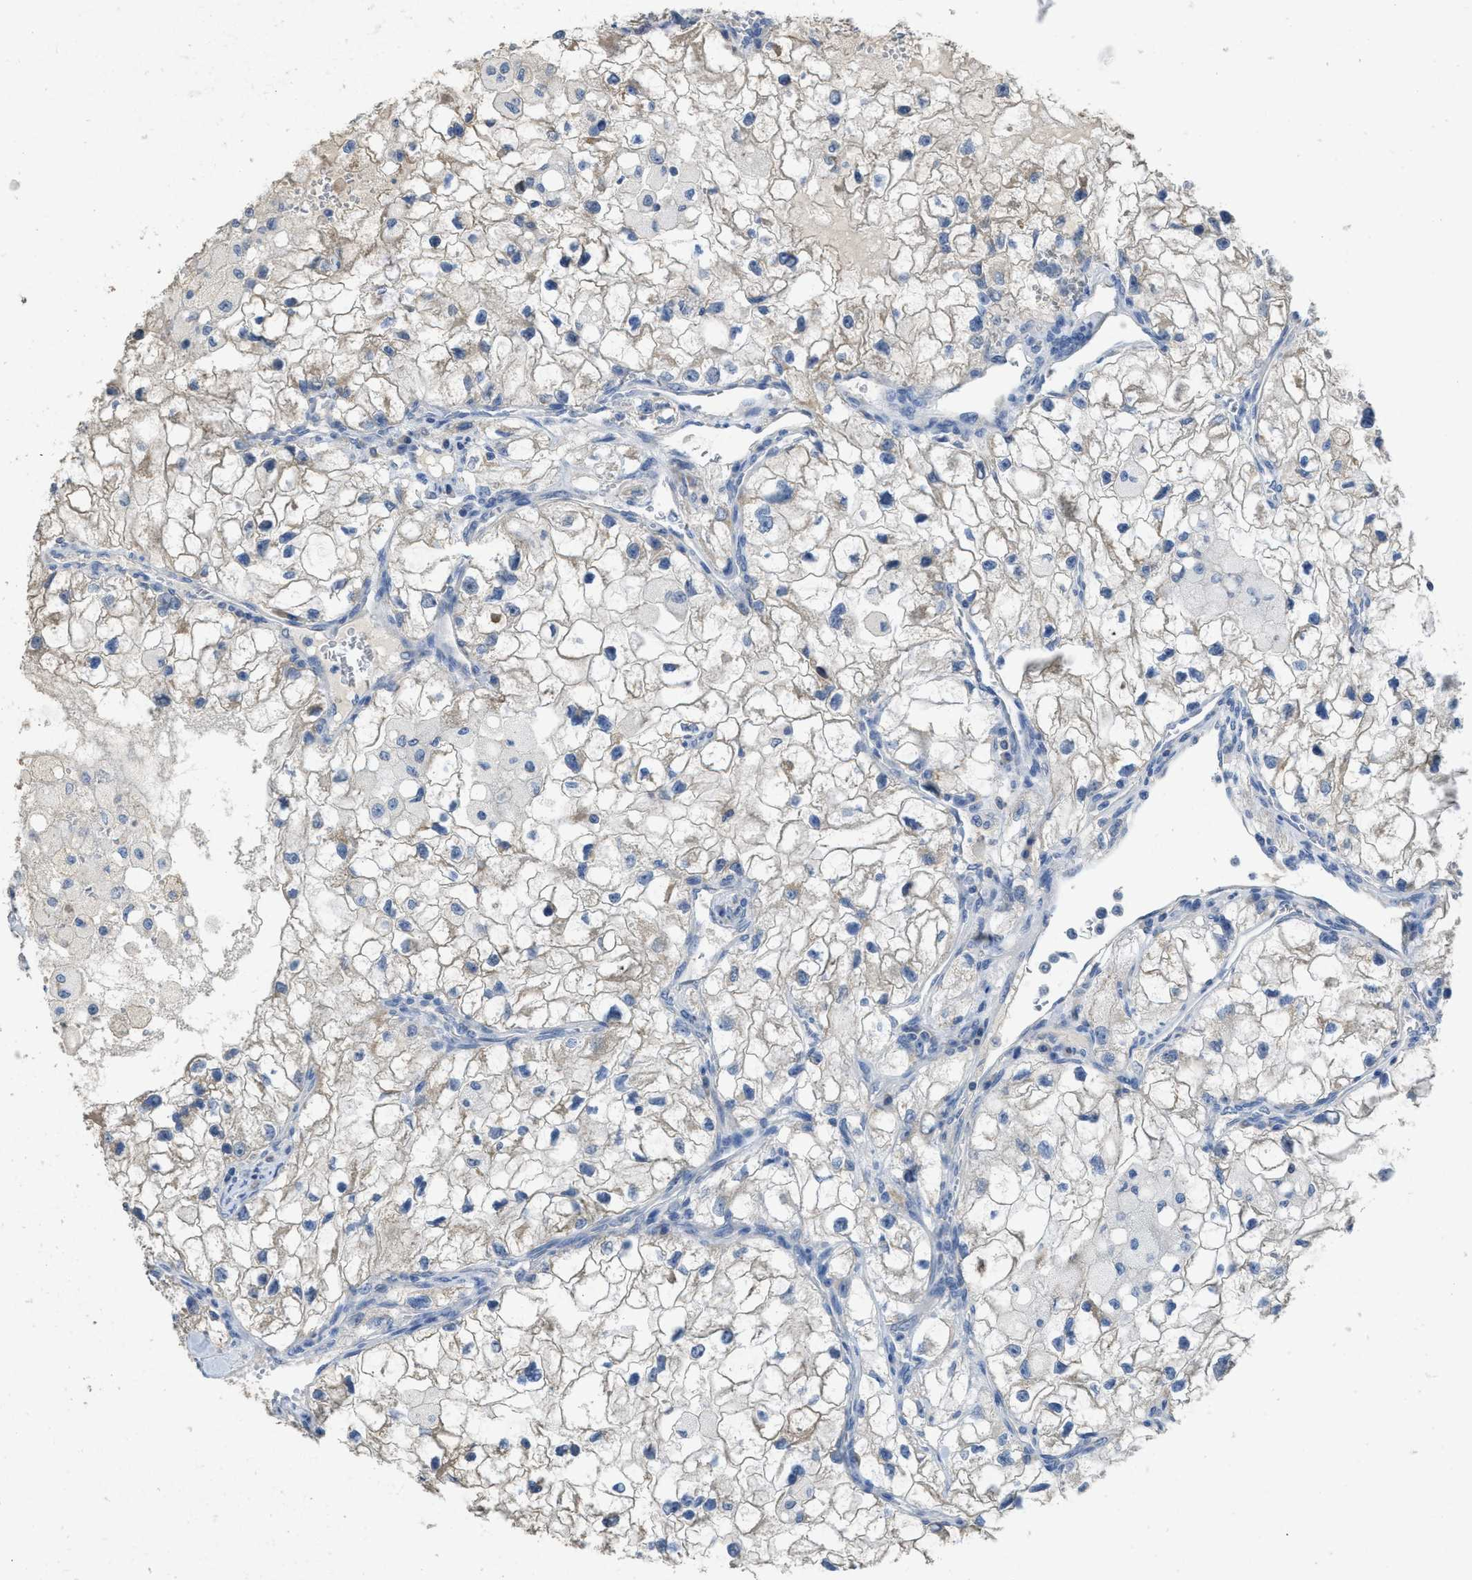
{"staining": {"intensity": "weak", "quantity": ">75%", "location": "cytoplasmic/membranous"}, "tissue": "renal cancer", "cell_type": "Tumor cells", "image_type": "cancer", "snomed": [{"axis": "morphology", "description": "Adenocarcinoma, NOS"}, {"axis": "topography", "description": "Kidney"}], "caption": "Renal cancer (adenocarcinoma) stained with a protein marker shows weak staining in tumor cells.", "gene": "SFXN2", "patient": {"sex": "female", "age": 70}}